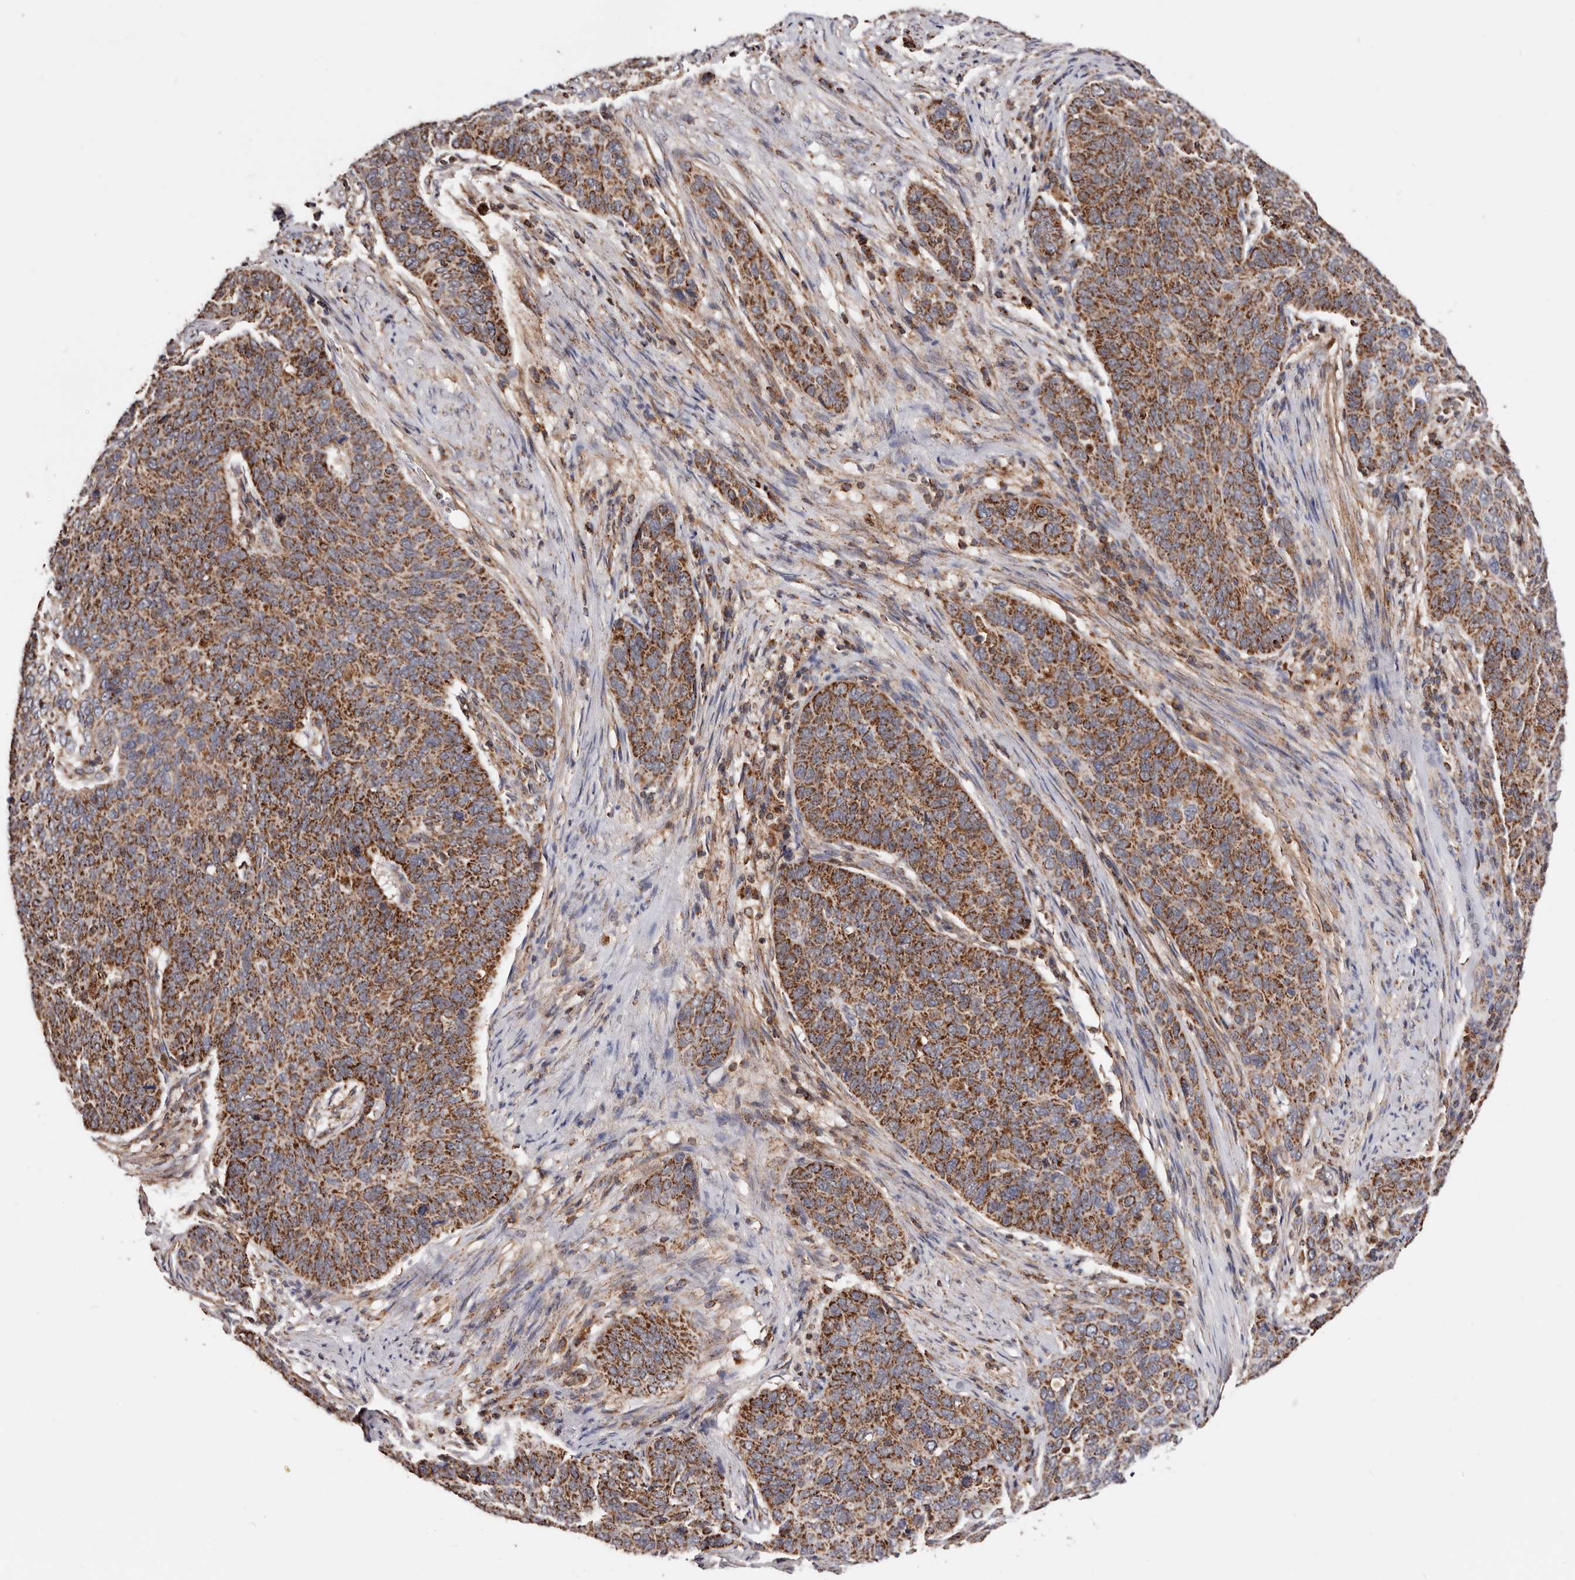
{"staining": {"intensity": "moderate", "quantity": ">75%", "location": "cytoplasmic/membranous"}, "tissue": "cervical cancer", "cell_type": "Tumor cells", "image_type": "cancer", "snomed": [{"axis": "morphology", "description": "Squamous cell carcinoma, NOS"}, {"axis": "topography", "description": "Cervix"}], "caption": "Cervical cancer stained with DAB IHC shows medium levels of moderate cytoplasmic/membranous expression in about >75% of tumor cells.", "gene": "PRKACB", "patient": {"sex": "female", "age": 60}}